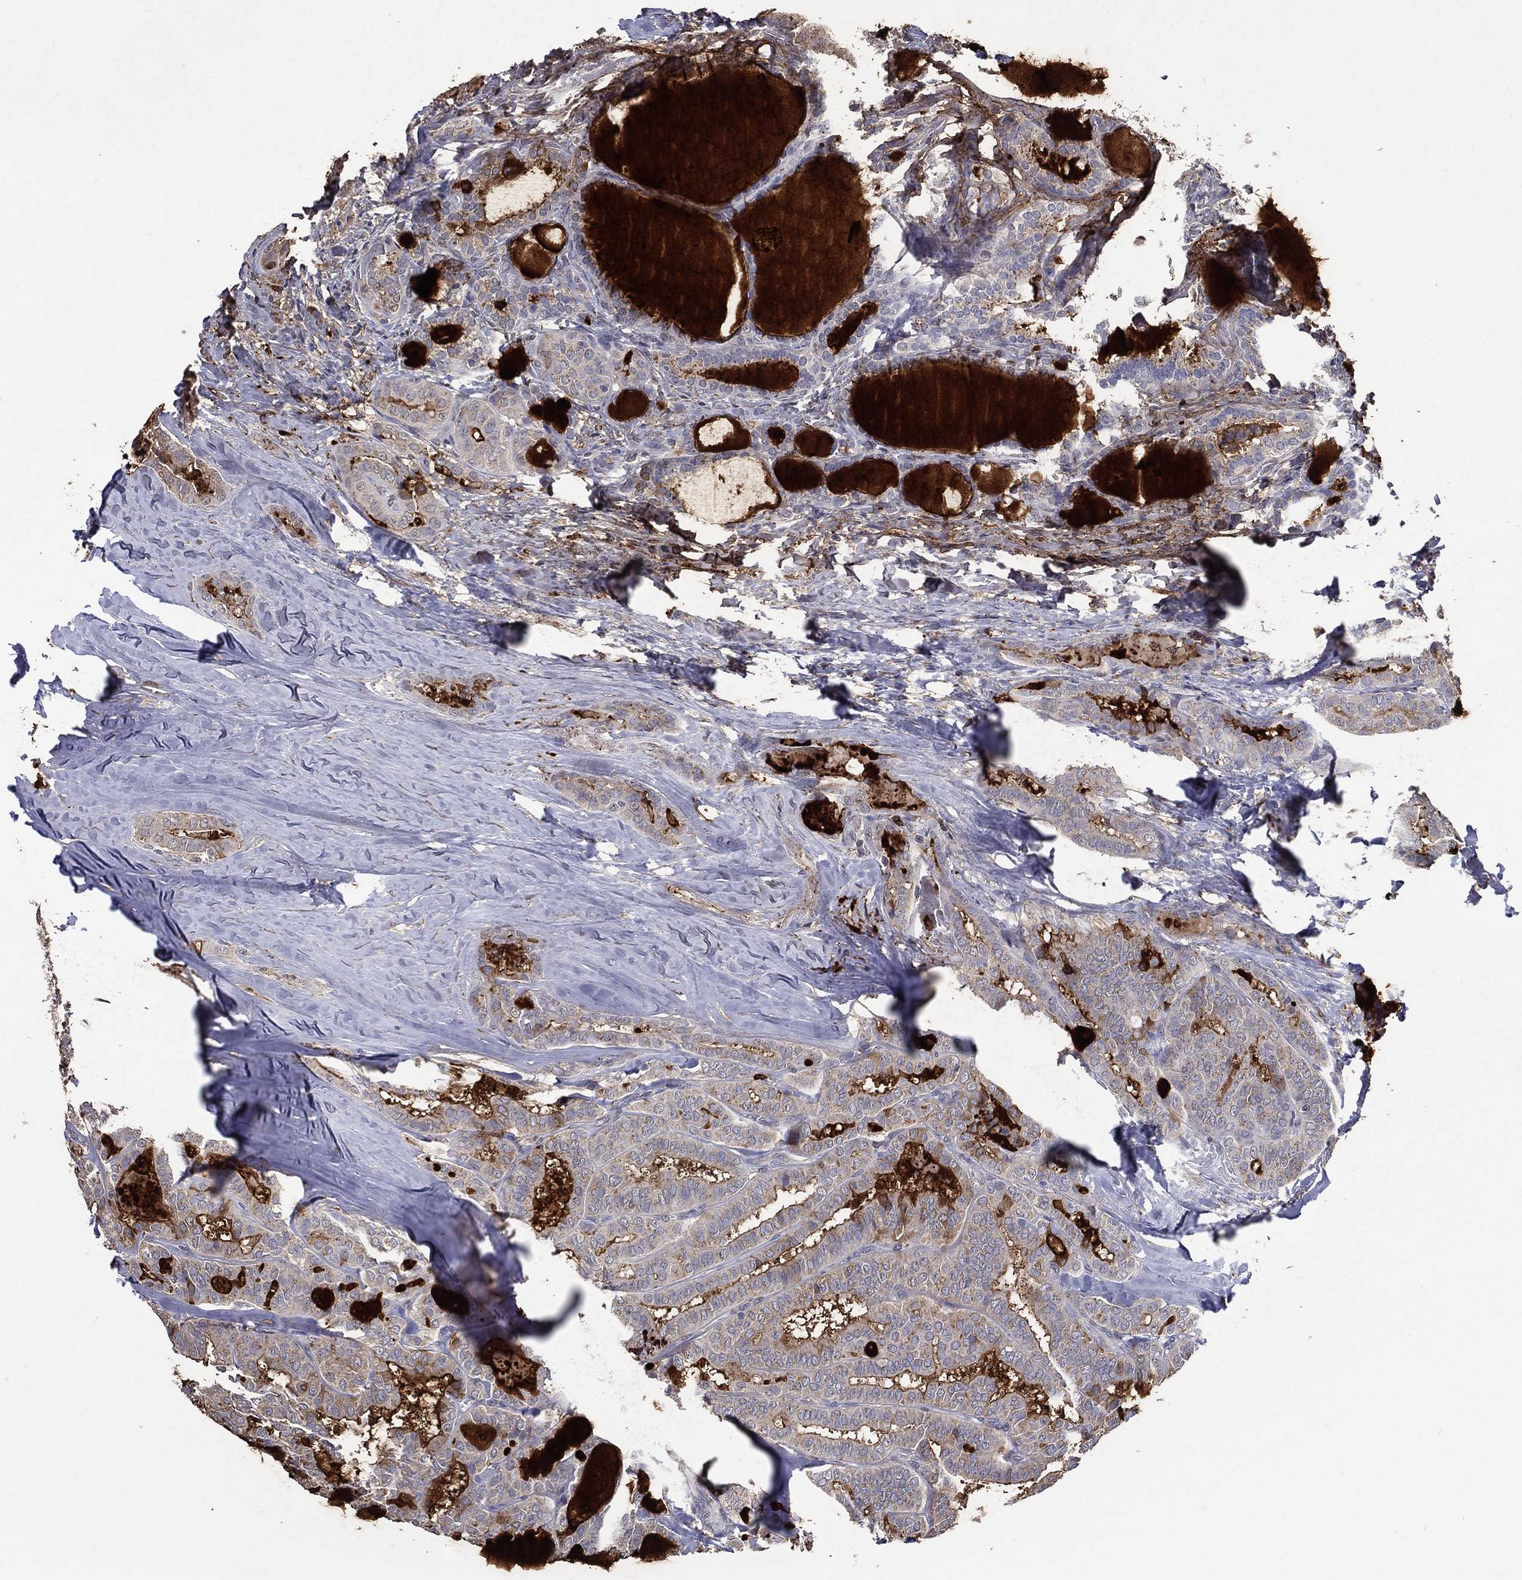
{"staining": {"intensity": "negative", "quantity": "none", "location": "none"}, "tissue": "thyroid cancer", "cell_type": "Tumor cells", "image_type": "cancer", "snomed": [{"axis": "morphology", "description": "Papillary adenocarcinoma, NOS"}, {"axis": "topography", "description": "Thyroid gland"}], "caption": "Immunohistochemistry micrograph of neoplastic tissue: thyroid papillary adenocarcinoma stained with DAB reveals no significant protein staining in tumor cells.", "gene": "GPR183", "patient": {"sex": "female", "age": 39}}